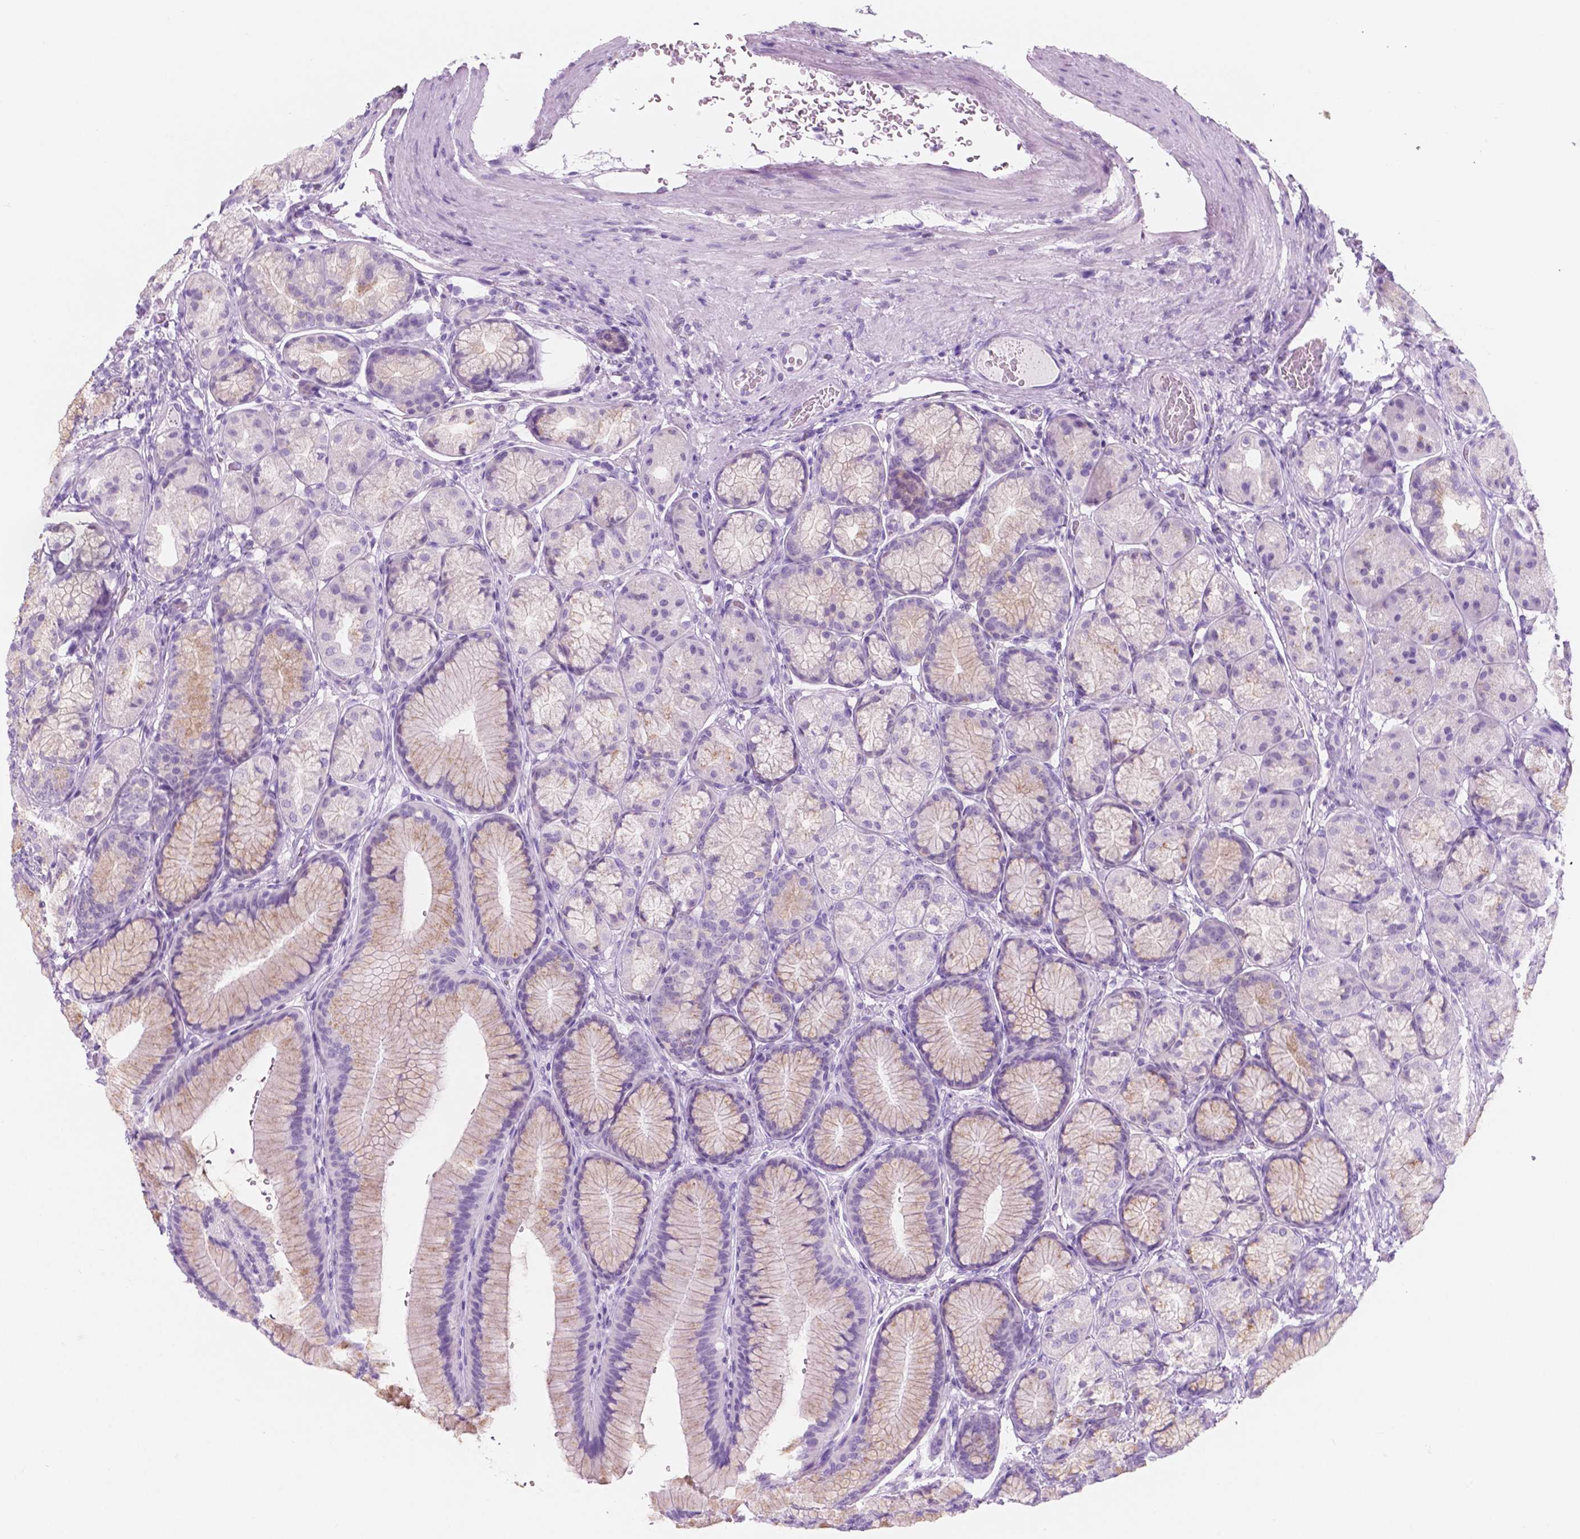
{"staining": {"intensity": "weak", "quantity": "25%-75%", "location": "cytoplasmic/membranous"}, "tissue": "stomach", "cell_type": "Glandular cells", "image_type": "normal", "snomed": [{"axis": "morphology", "description": "Normal tissue, NOS"}, {"axis": "morphology", "description": "Adenocarcinoma, NOS"}, {"axis": "morphology", "description": "Adenocarcinoma, High grade"}, {"axis": "topography", "description": "Stomach, upper"}, {"axis": "topography", "description": "Stomach"}], "caption": "A brown stain highlights weak cytoplasmic/membranous staining of a protein in glandular cells of benign human stomach. The protein is stained brown, and the nuclei are stained in blue (DAB (3,3'-diaminobenzidine) IHC with brightfield microscopy, high magnification).", "gene": "CUZD1", "patient": {"sex": "female", "age": 65}}